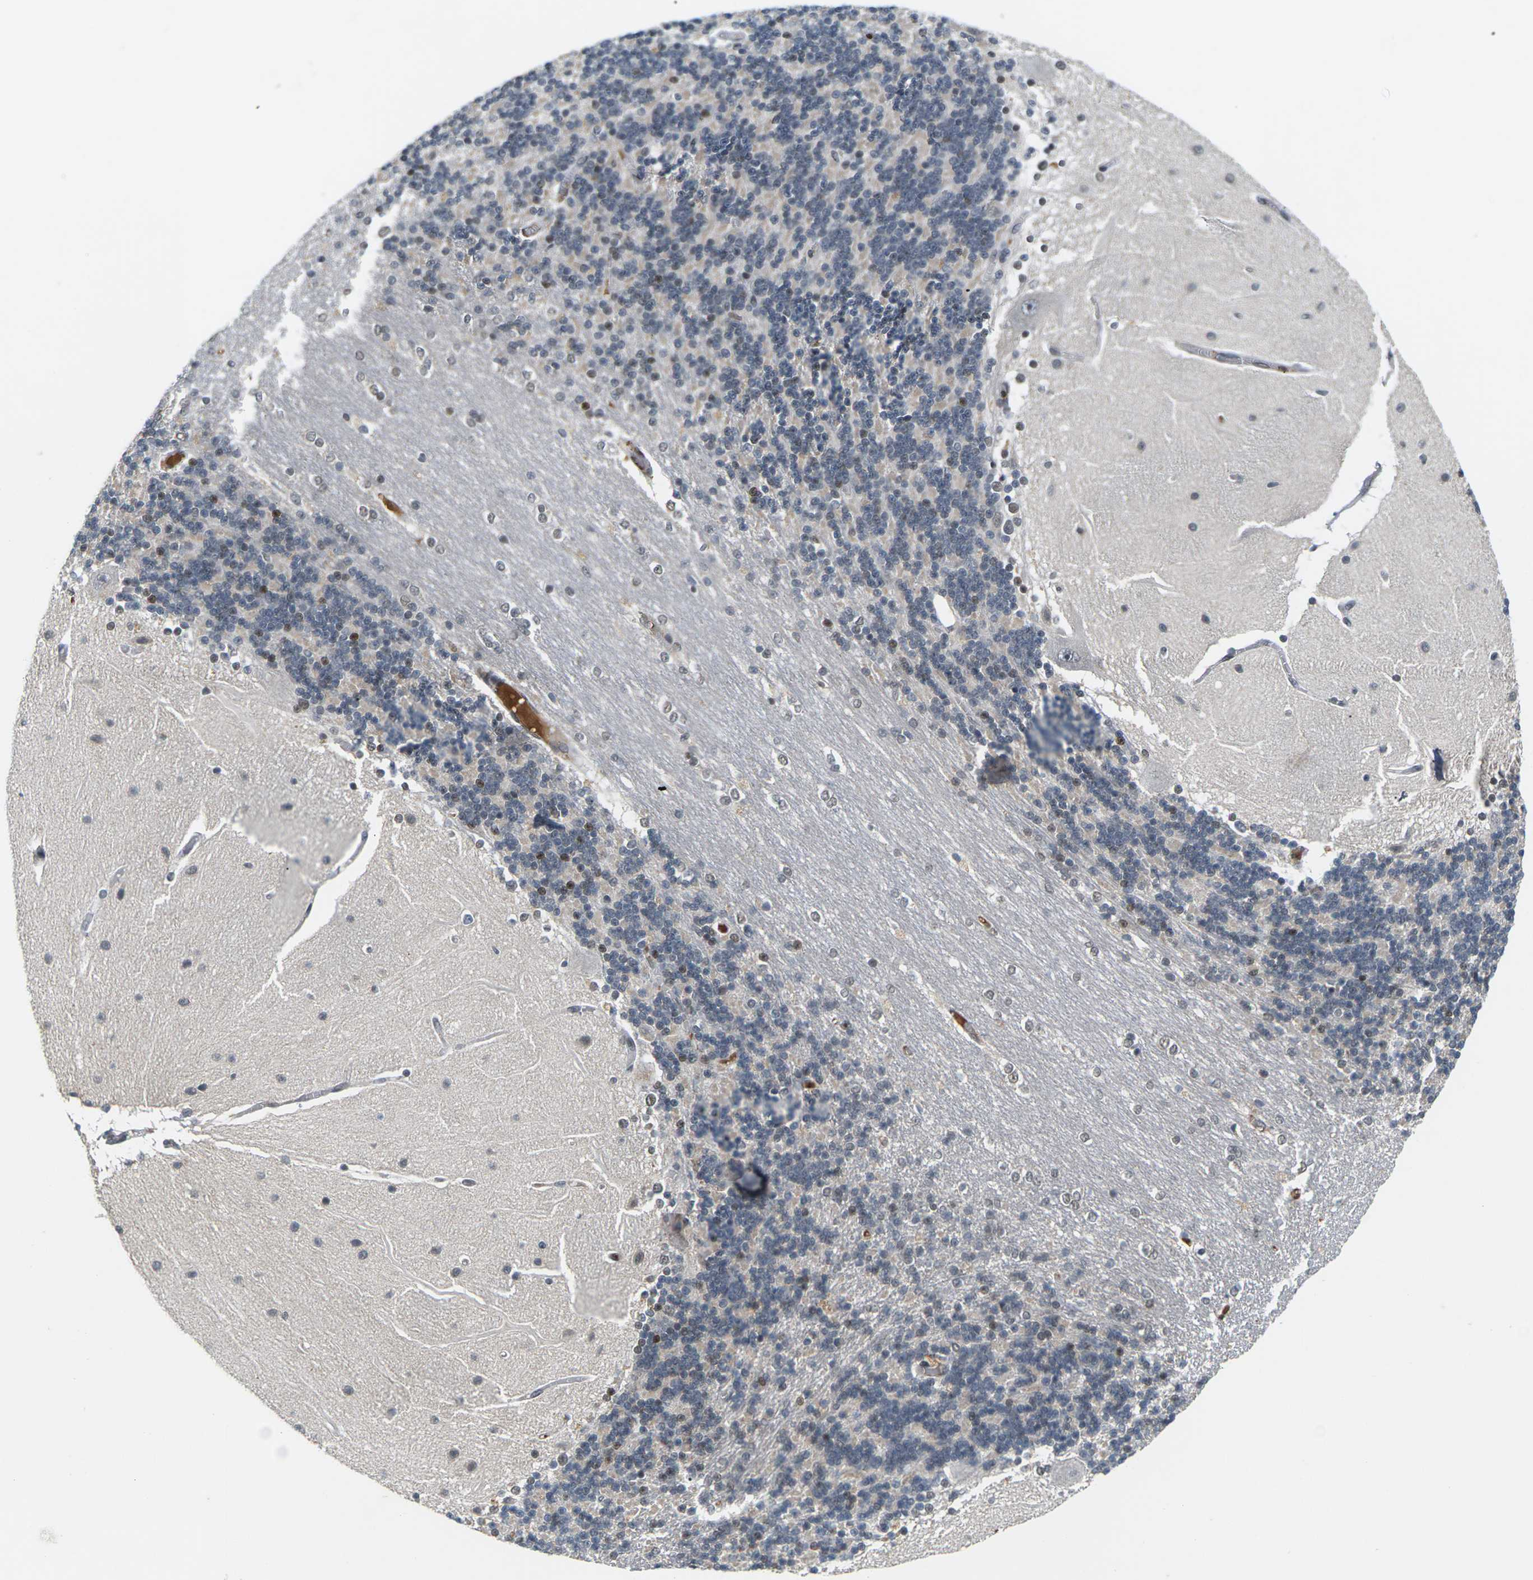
{"staining": {"intensity": "moderate", "quantity": "25%-75%", "location": "nuclear"}, "tissue": "cerebellum", "cell_type": "Cells in granular layer", "image_type": "normal", "snomed": [{"axis": "morphology", "description": "Normal tissue, NOS"}, {"axis": "topography", "description": "Cerebellum"}], "caption": "Protein expression analysis of unremarkable cerebellum reveals moderate nuclear positivity in about 25%-75% of cells in granular layer. (DAB = brown stain, brightfield microscopy at high magnification).", "gene": "NELFA", "patient": {"sex": "female", "age": 54}}